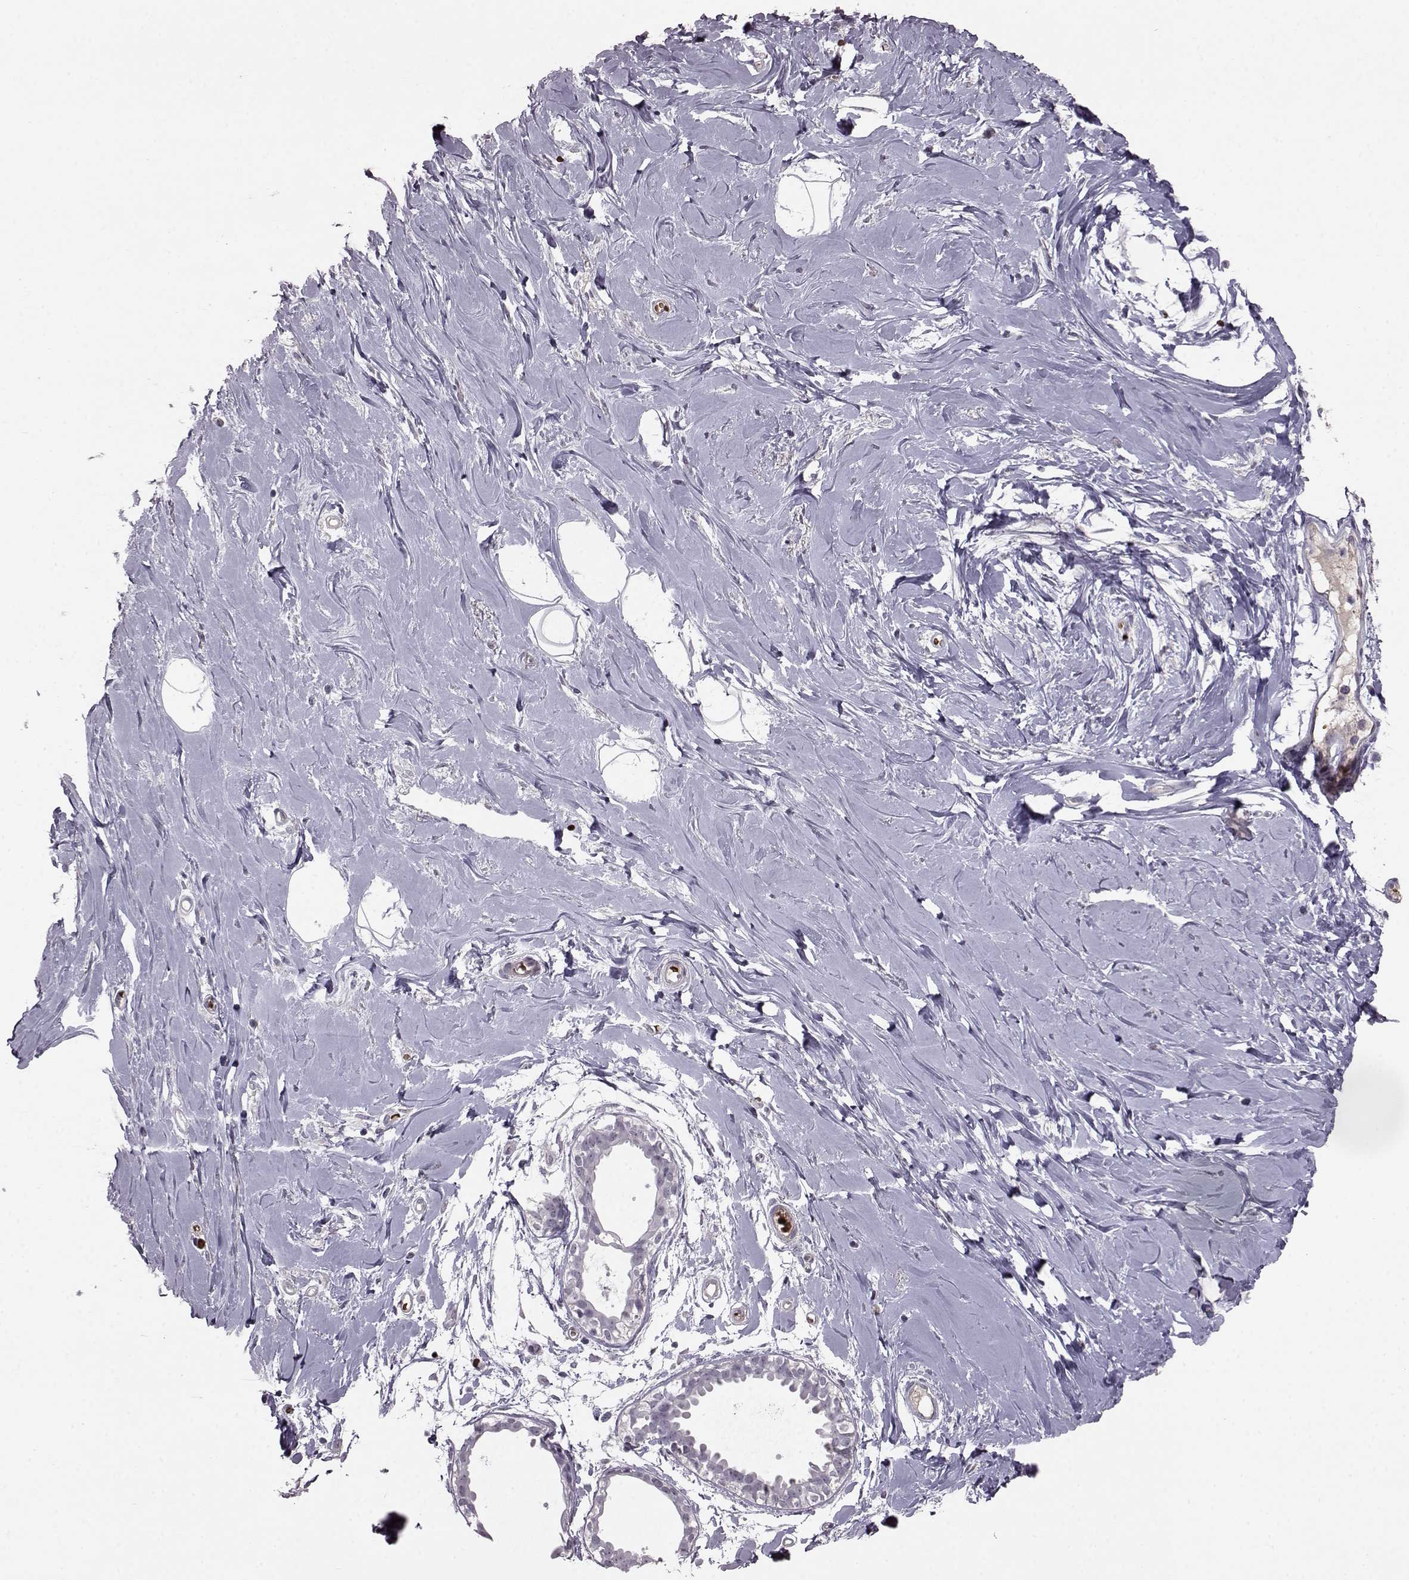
{"staining": {"intensity": "negative", "quantity": "none", "location": "none"}, "tissue": "breast", "cell_type": "Adipocytes", "image_type": "normal", "snomed": [{"axis": "morphology", "description": "Normal tissue, NOS"}, {"axis": "topography", "description": "Breast"}], "caption": "The histopathology image displays no significant expression in adipocytes of breast.", "gene": "PROP1", "patient": {"sex": "female", "age": 49}}